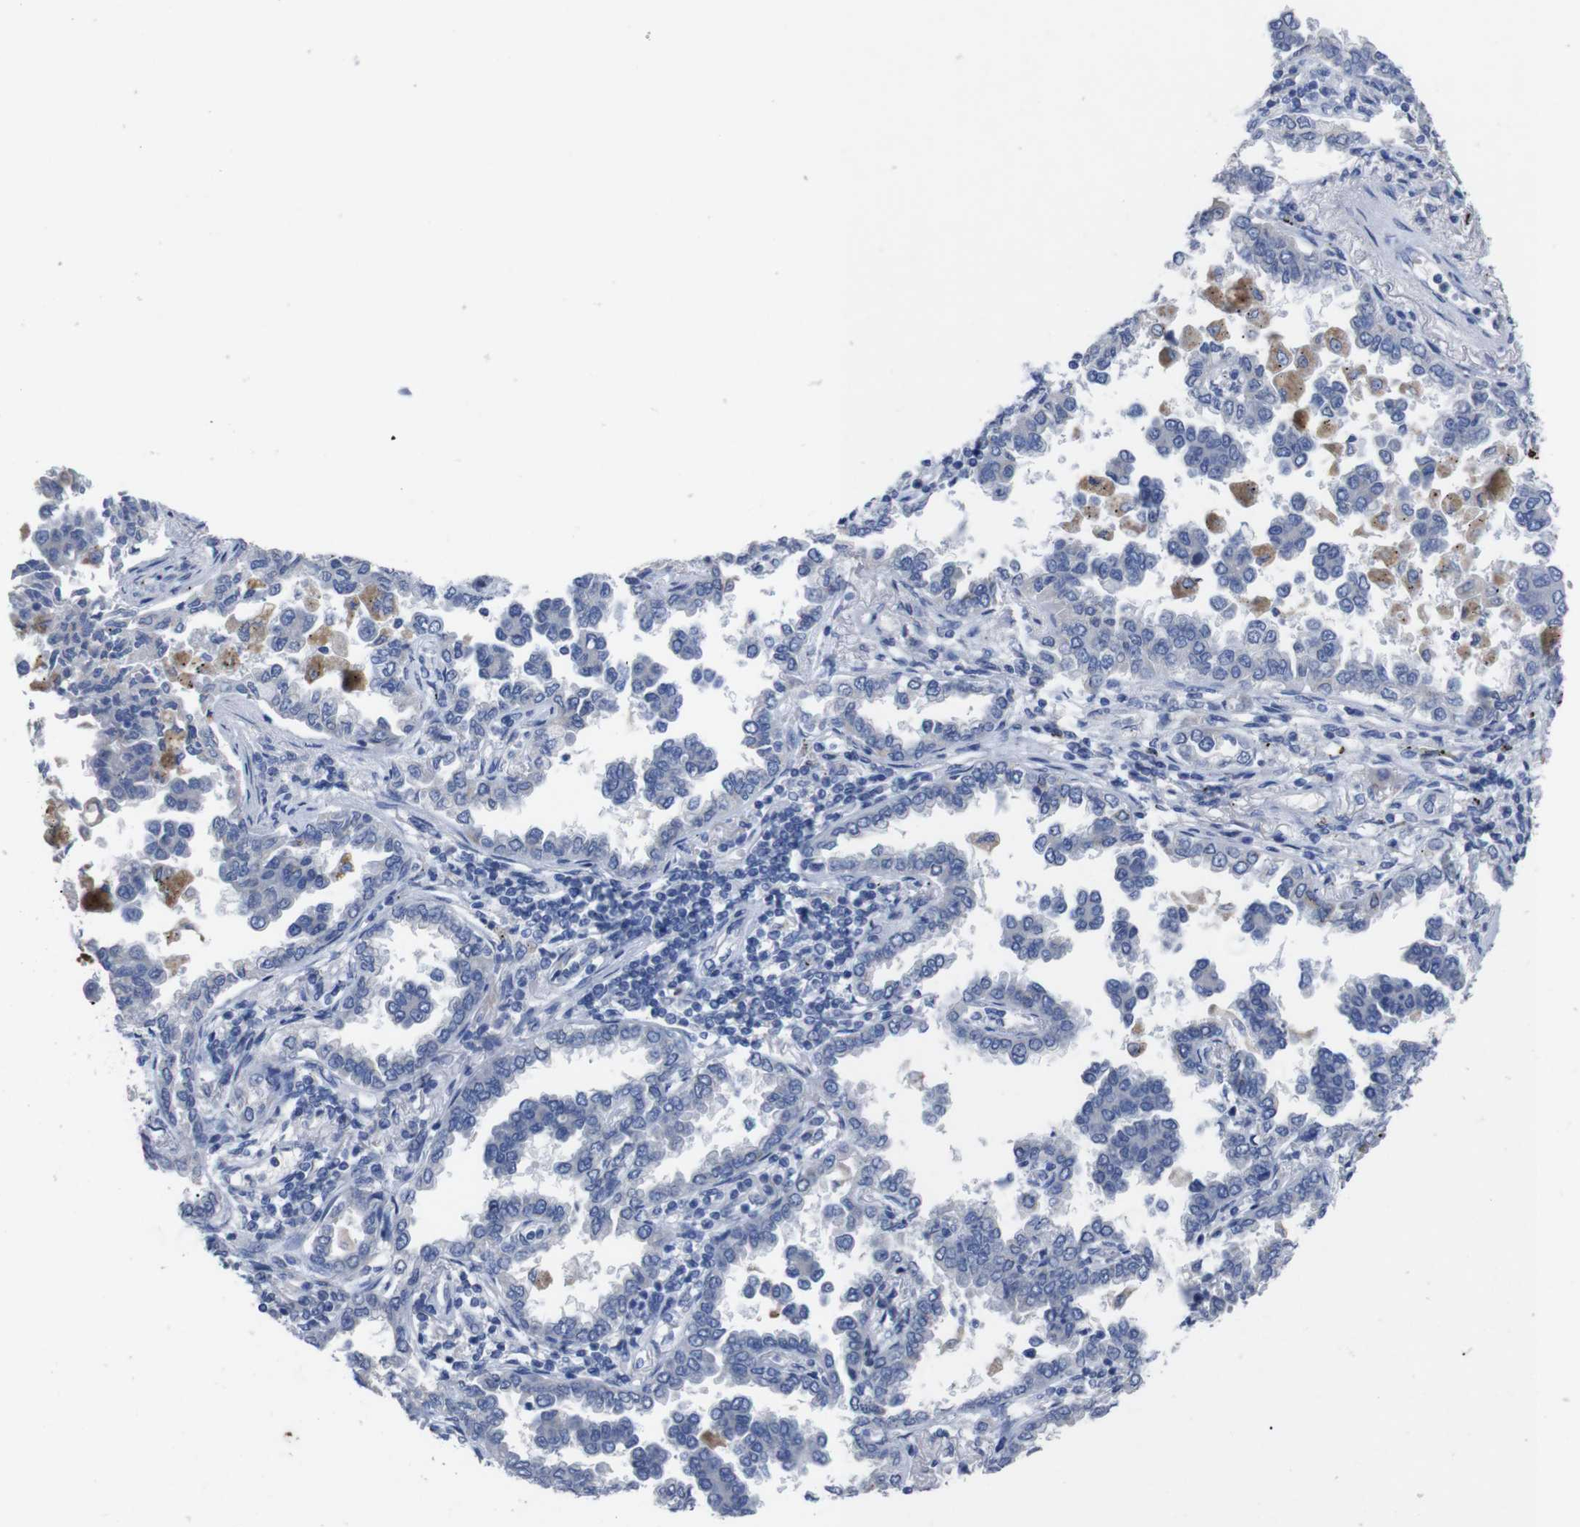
{"staining": {"intensity": "negative", "quantity": "none", "location": "none"}, "tissue": "lung cancer", "cell_type": "Tumor cells", "image_type": "cancer", "snomed": [{"axis": "morphology", "description": "Normal tissue, NOS"}, {"axis": "morphology", "description": "Adenocarcinoma, NOS"}, {"axis": "topography", "description": "Lung"}], "caption": "Tumor cells are negative for brown protein staining in lung cancer (adenocarcinoma). The staining was performed using DAB (3,3'-diaminobenzidine) to visualize the protein expression in brown, while the nuclei were stained in blue with hematoxylin (Magnification: 20x).", "gene": "GJB2", "patient": {"sex": "male", "age": 59}}